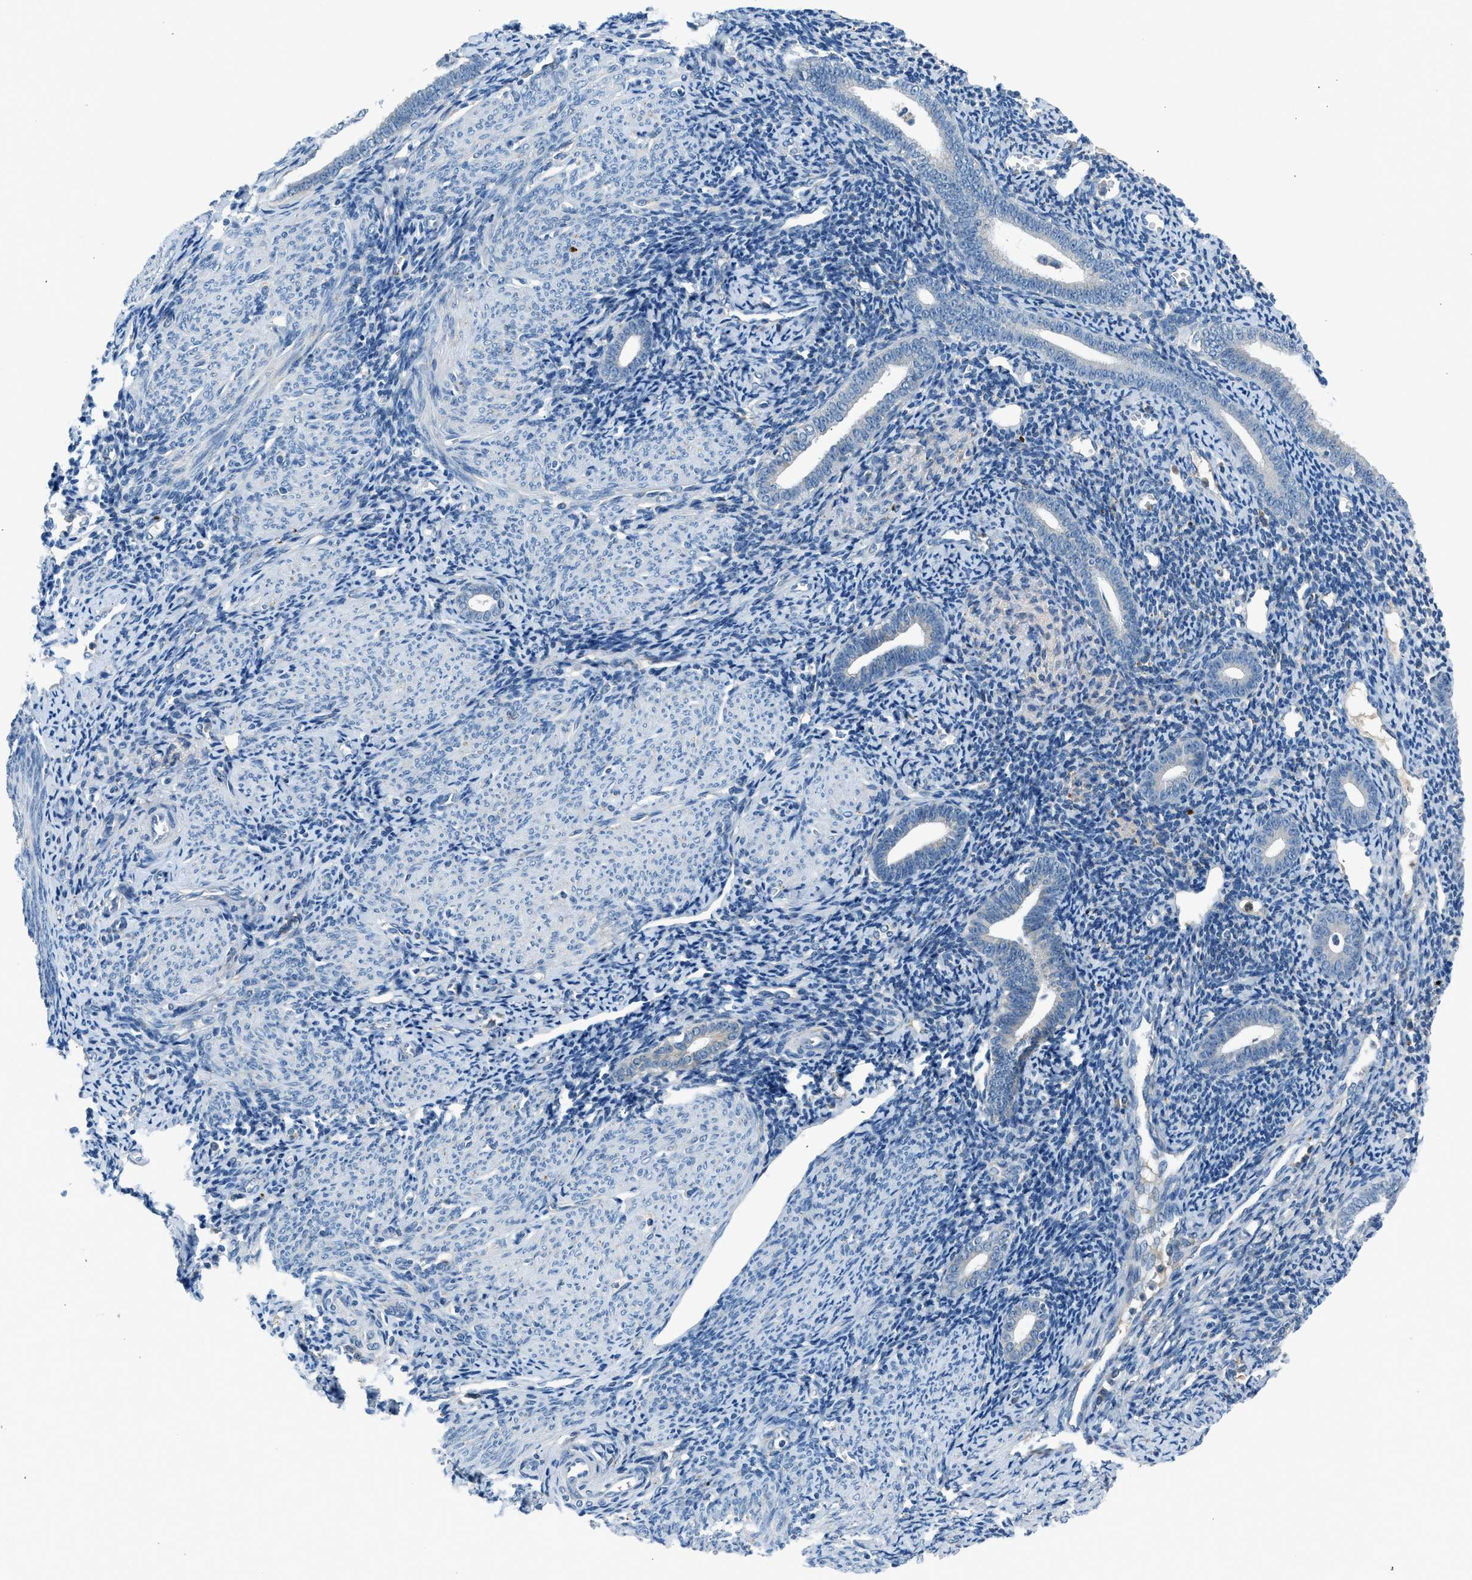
{"staining": {"intensity": "negative", "quantity": "none", "location": "none"}, "tissue": "endometrium", "cell_type": "Cells in endometrial stroma", "image_type": "normal", "snomed": [{"axis": "morphology", "description": "Normal tissue, NOS"}, {"axis": "topography", "description": "Endometrium"}], "caption": "Micrograph shows no significant protein positivity in cells in endometrial stroma of unremarkable endometrium.", "gene": "BMP1", "patient": {"sex": "female", "age": 50}}